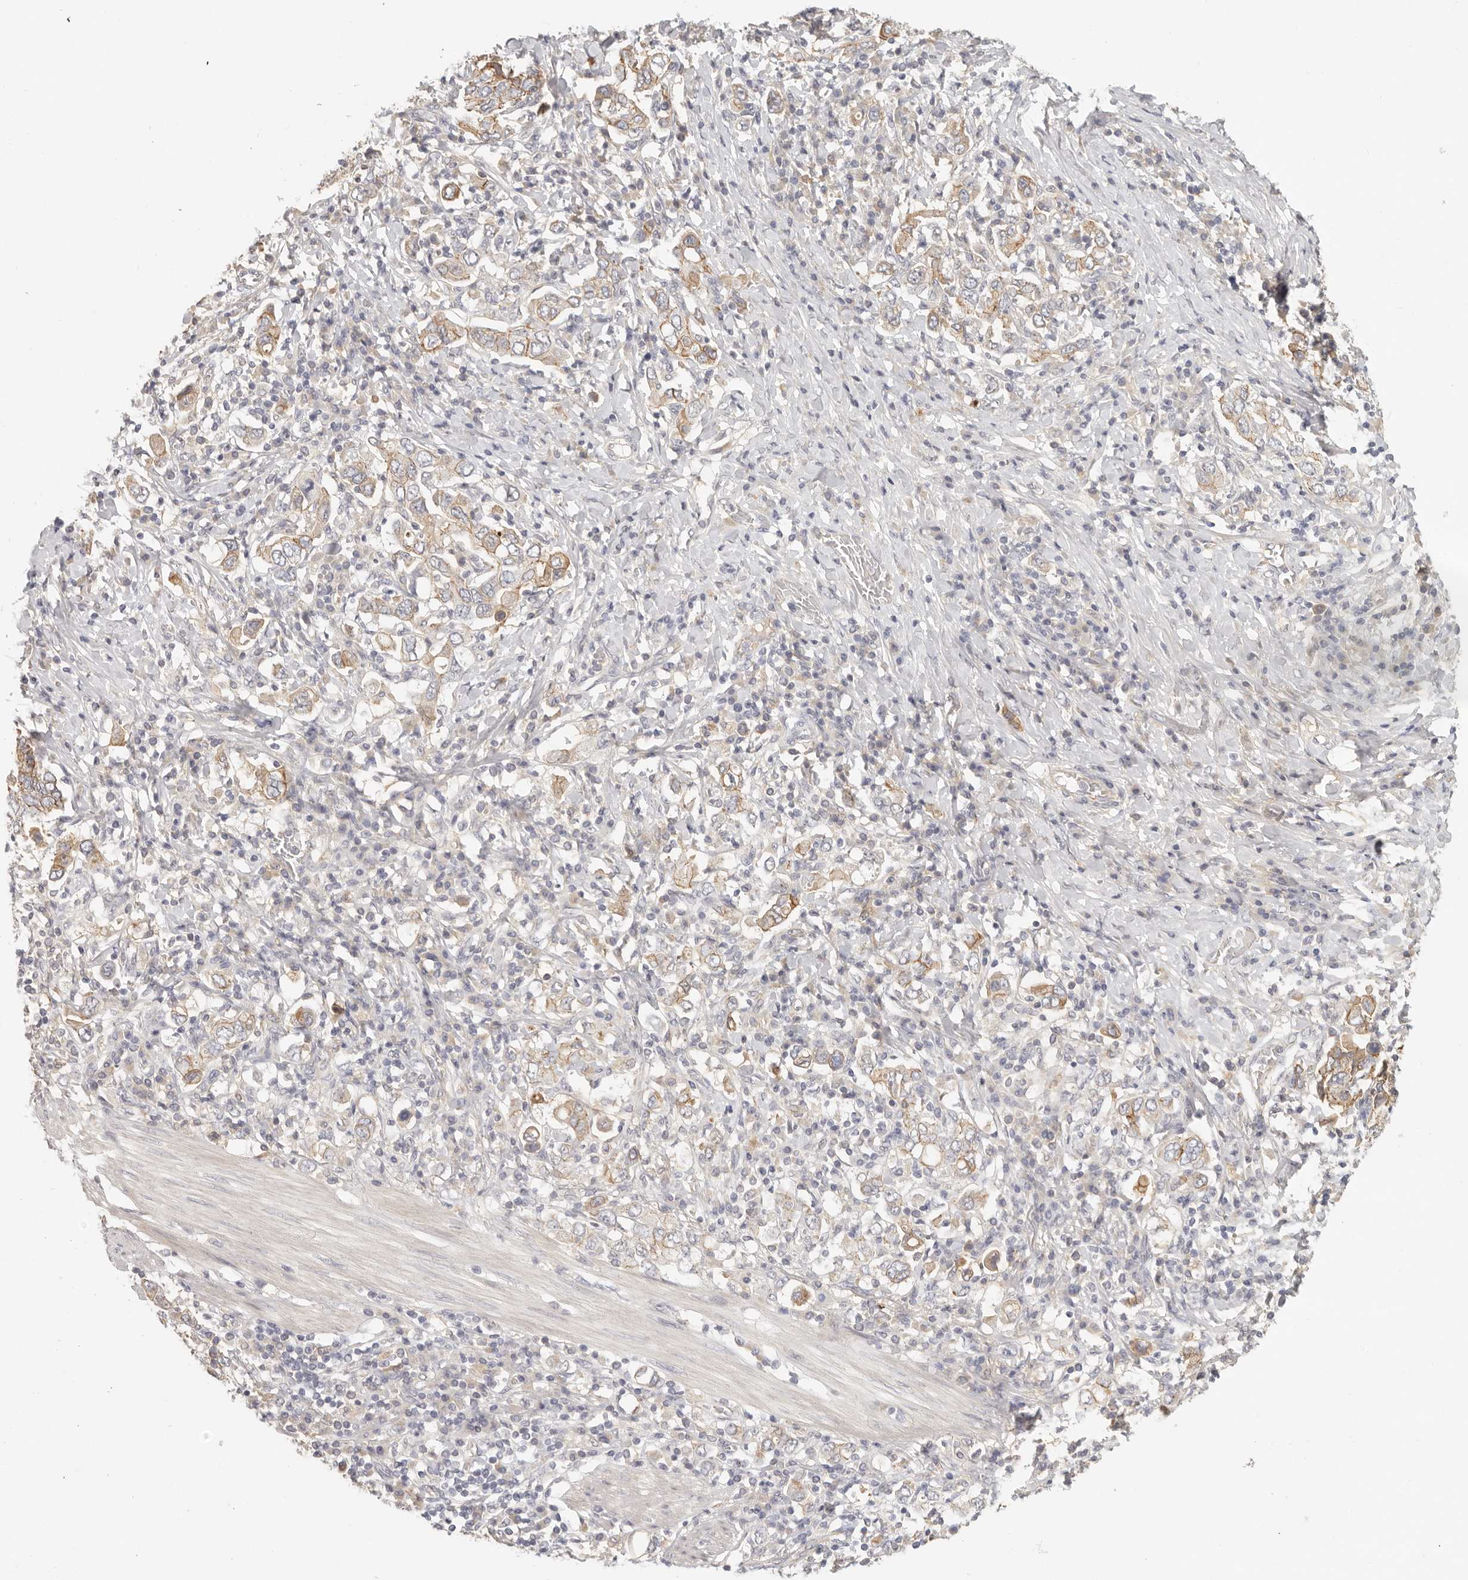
{"staining": {"intensity": "moderate", "quantity": "25%-75%", "location": "cytoplasmic/membranous"}, "tissue": "stomach cancer", "cell_type": "Tumor cells", "image_type": "cancer", "snomed": [{"axis": "morphology", "description": "Adenocarcinoma, NOS"}, {"axis": "topography", "description": "Stomach, upper"}], "caption": "A medium amount of moderate cytoplasmic/membranous expression is seen in about 25%-75% of tumor cells in stomach adenocarcinoma tissue.", "gene": "ANXA9", "patient": {"sex": "male", "age": 62}}